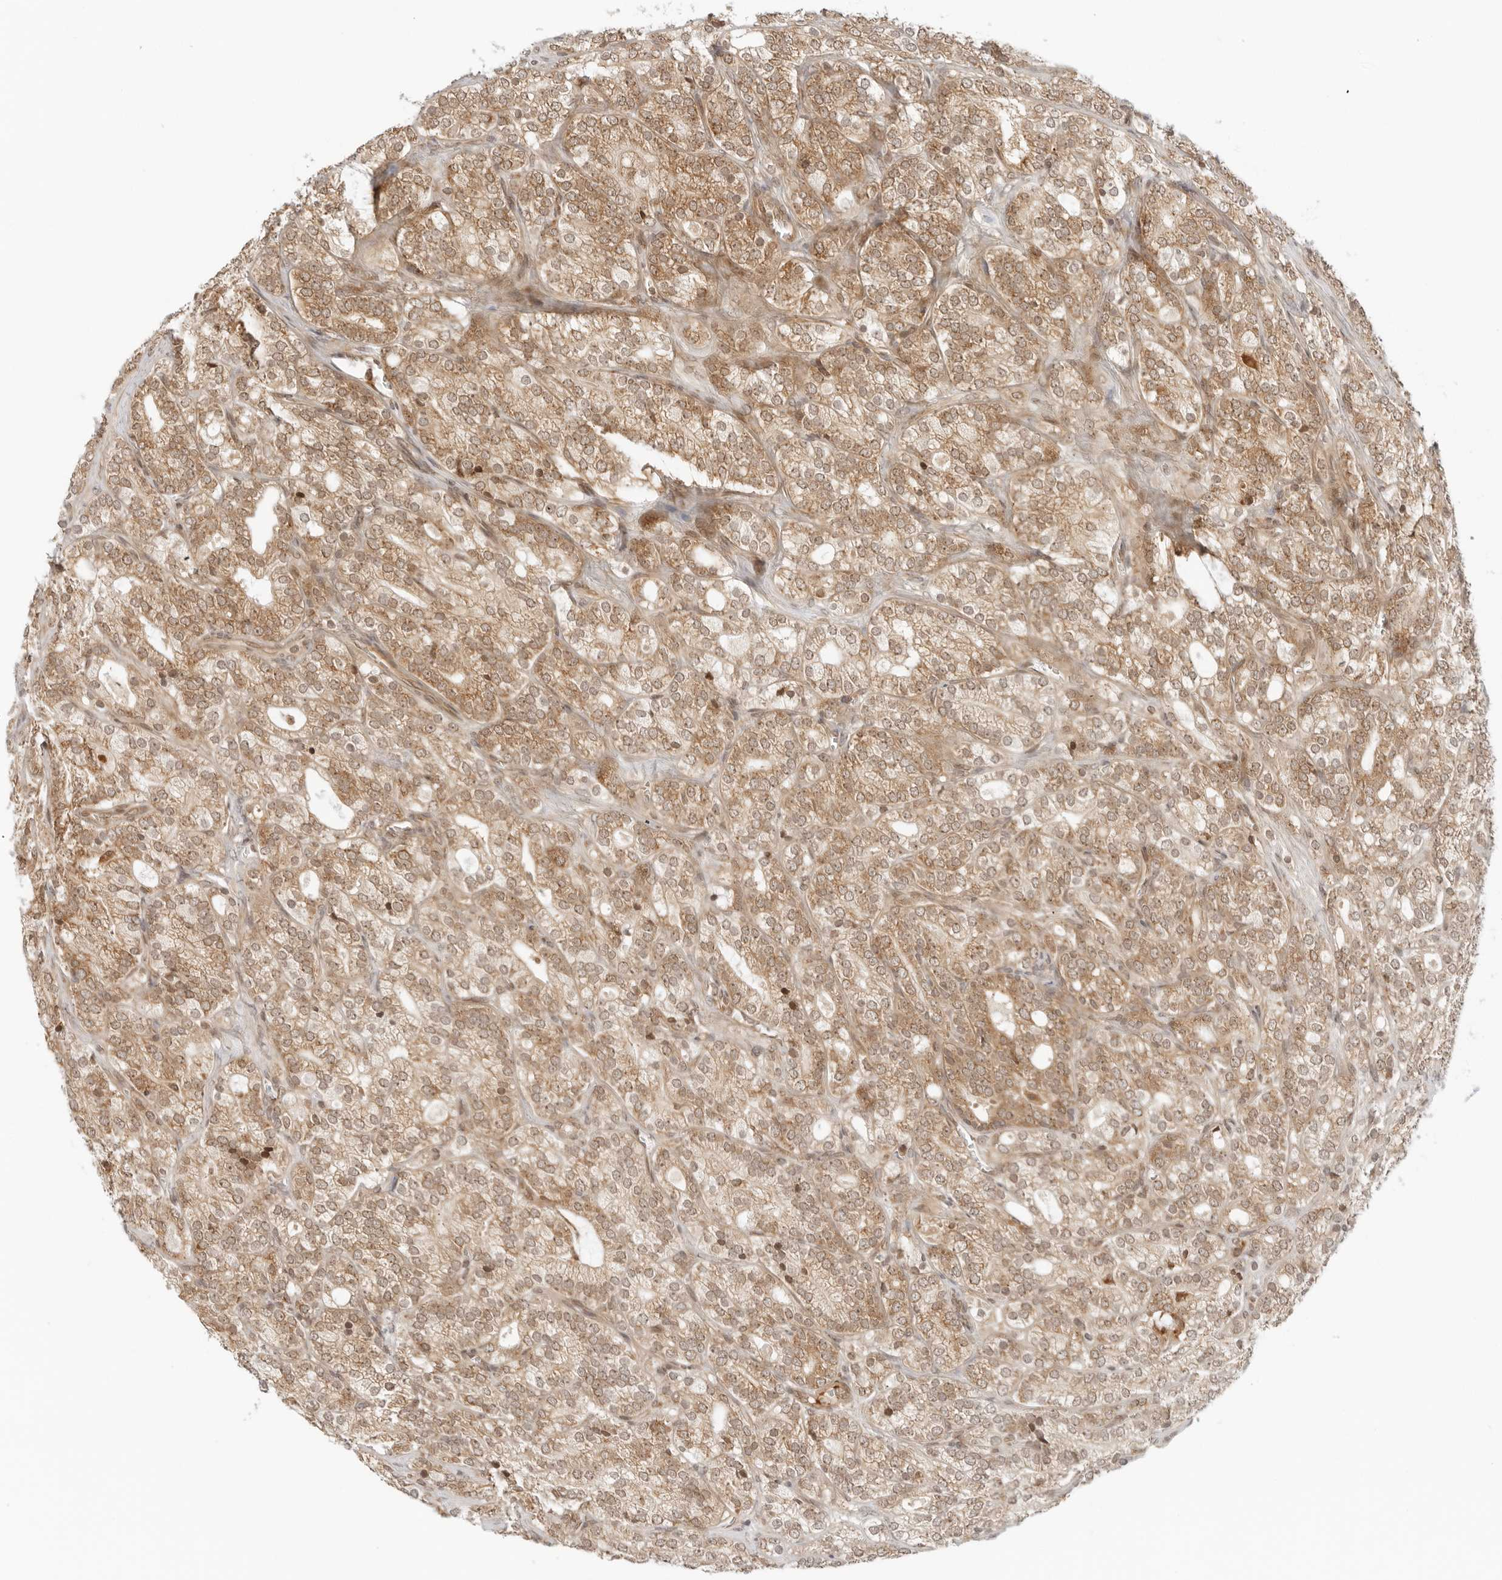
{"staining": {"intensity": "moderate", "quantity": ">75%", "location": "cytoplasmic/membranous"}, "tissue": "prostate cancer", "cell_type": "Tumor cells", "image_type": "cancer", "snomed": [{"axis": "morphology", "description": "Adenocarcinoma, High grade"}, {"axis": "topography", "description": "Prostate"}], "caption": "Prostate high-grade adenocarcinoma stained for a protein exhibits moderate cytoplasmic/membranous positivity in tumor cells.", "gene": "RC3H1", "patient": {"sex": "male", "age": 57}}